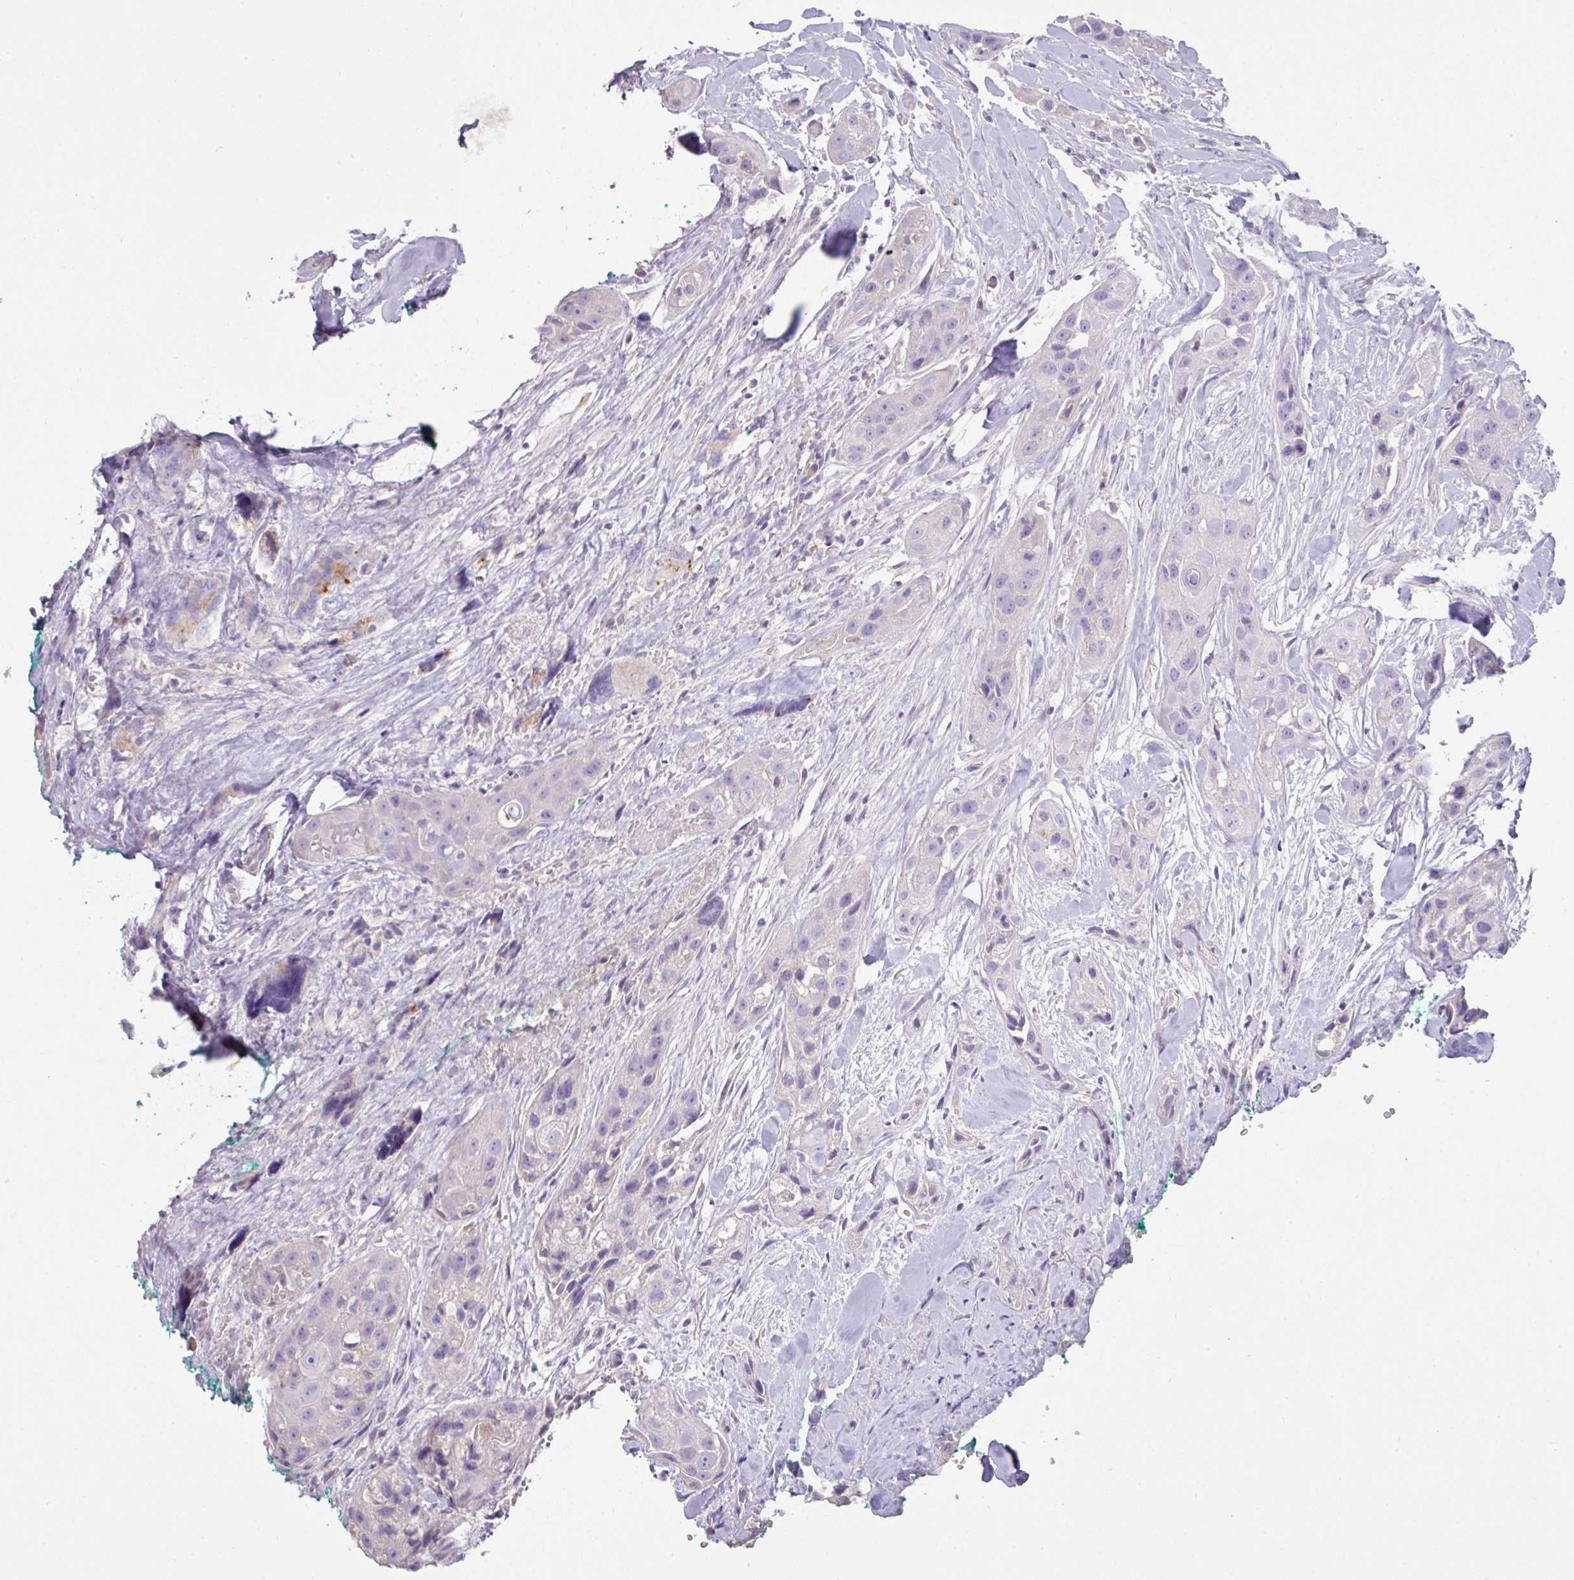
{"staining": {"intensity": "negative", "quantity": "none", "location": "none"}, "tissue": "head and neck cancer", "cell_type": "Tumor cells", "image_type": "cancer", "snomed": [{"axis": "morphology", "description": "Normal tissue, NOS"}, {"axis": "morphology", "description": "Squamous cell carcinoma, NOS"}, {"axis": "topography", "description": "Skeletal muscle"}, {"axis": "topography", "description": "Head-Neck"}], "caption": "Image shows no significant protein expression in tumor cells of head and neck squamous cell carcinoma.", "gene": "OR6C6", "patient": {"sex": "male", "age": 51}}